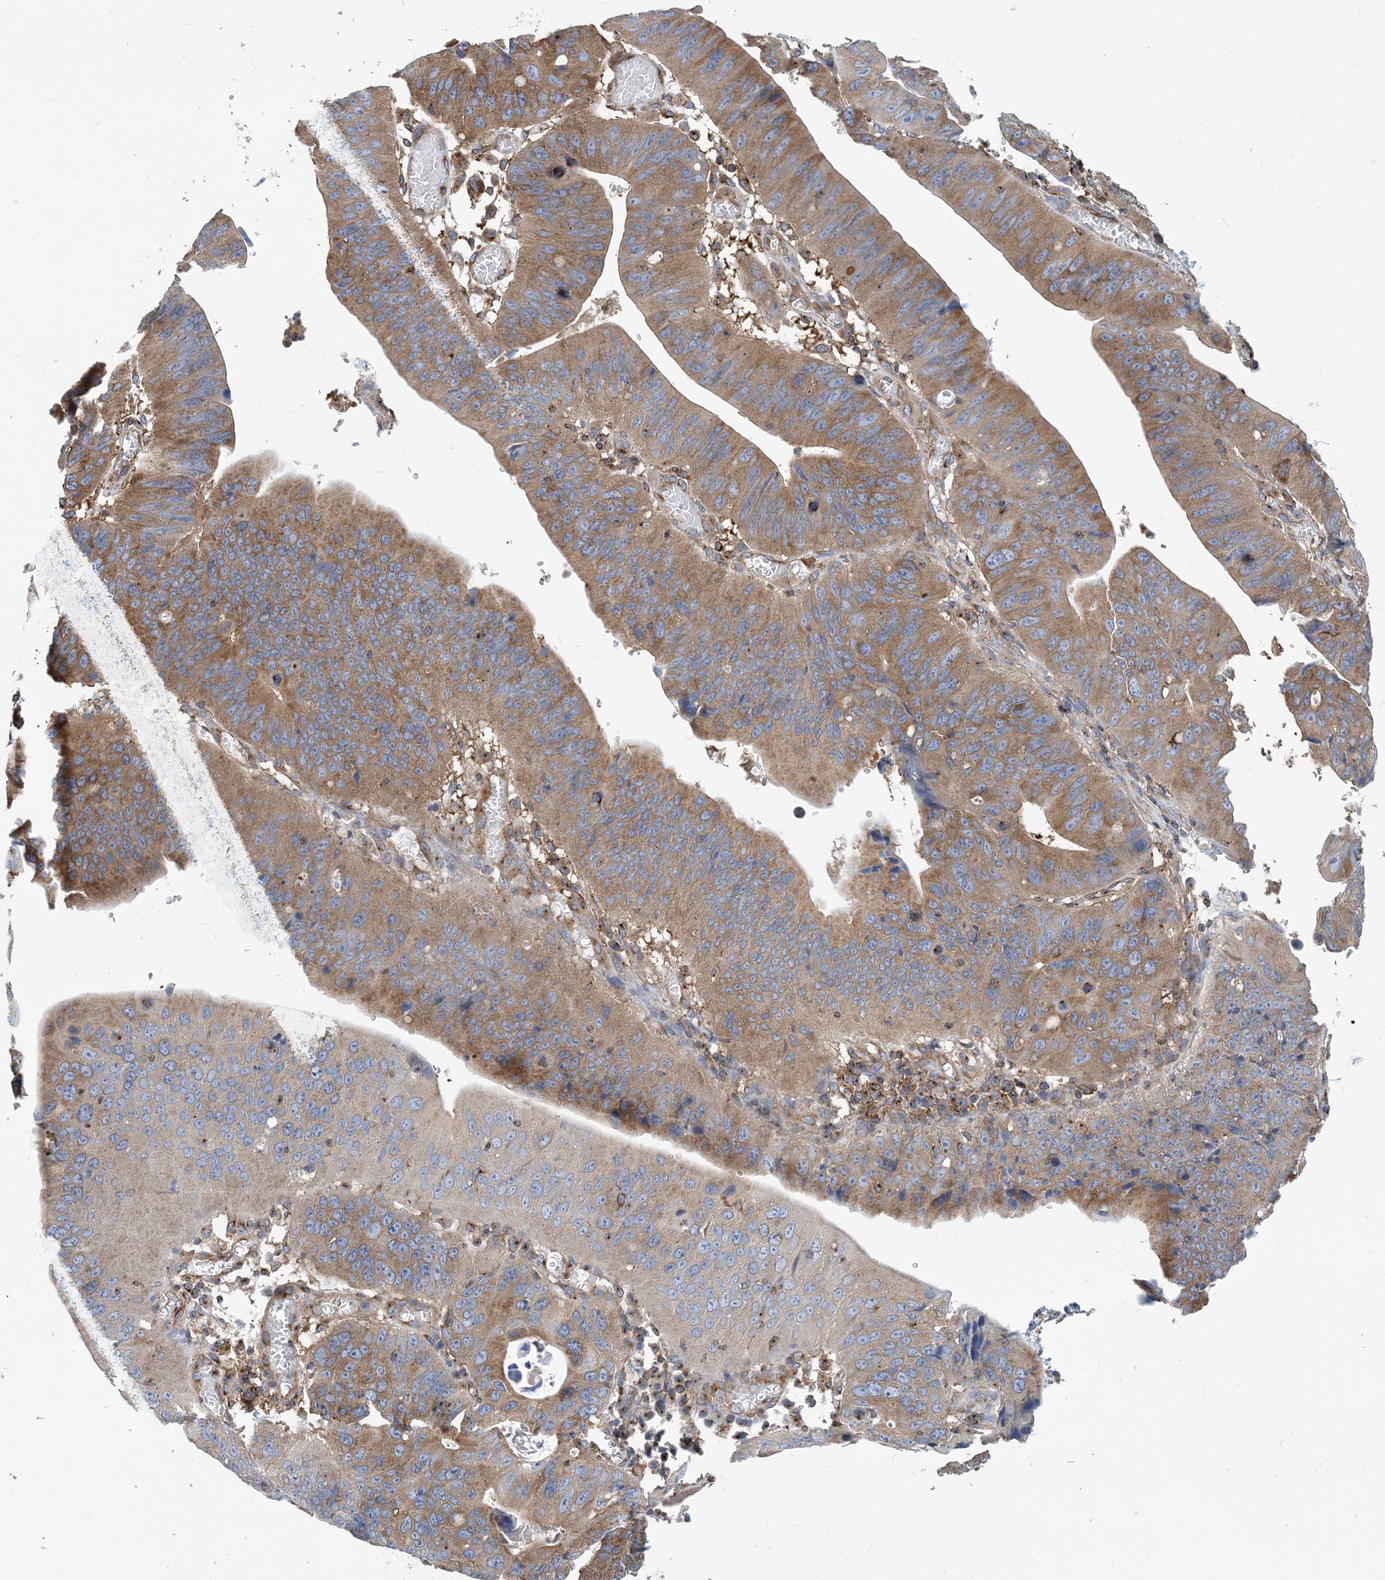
{"staining": {"intensity": "moderate", "quantity": ">75%", "location": "cytoplasmic/membranous"}, "tissue": "stomach cancer", "cell_type": "Tumor cells", "image_type": "cancer", "snomed": [{"axis": "morphology", "description": "Adenocarcinoma, NOS"}, {"axis": "topography", "description": "Stomach"}], "caption": "Immunohistochemistry (DAB (3,3'-diaminobenzidine)) staining of human stomach cancer reveals moderate cytoplasmic/membranous protein staining in approximately >75% of tumor cells.", "gene": "DYNC1LI1", "patient": {"sex": "male", "age": 59}}